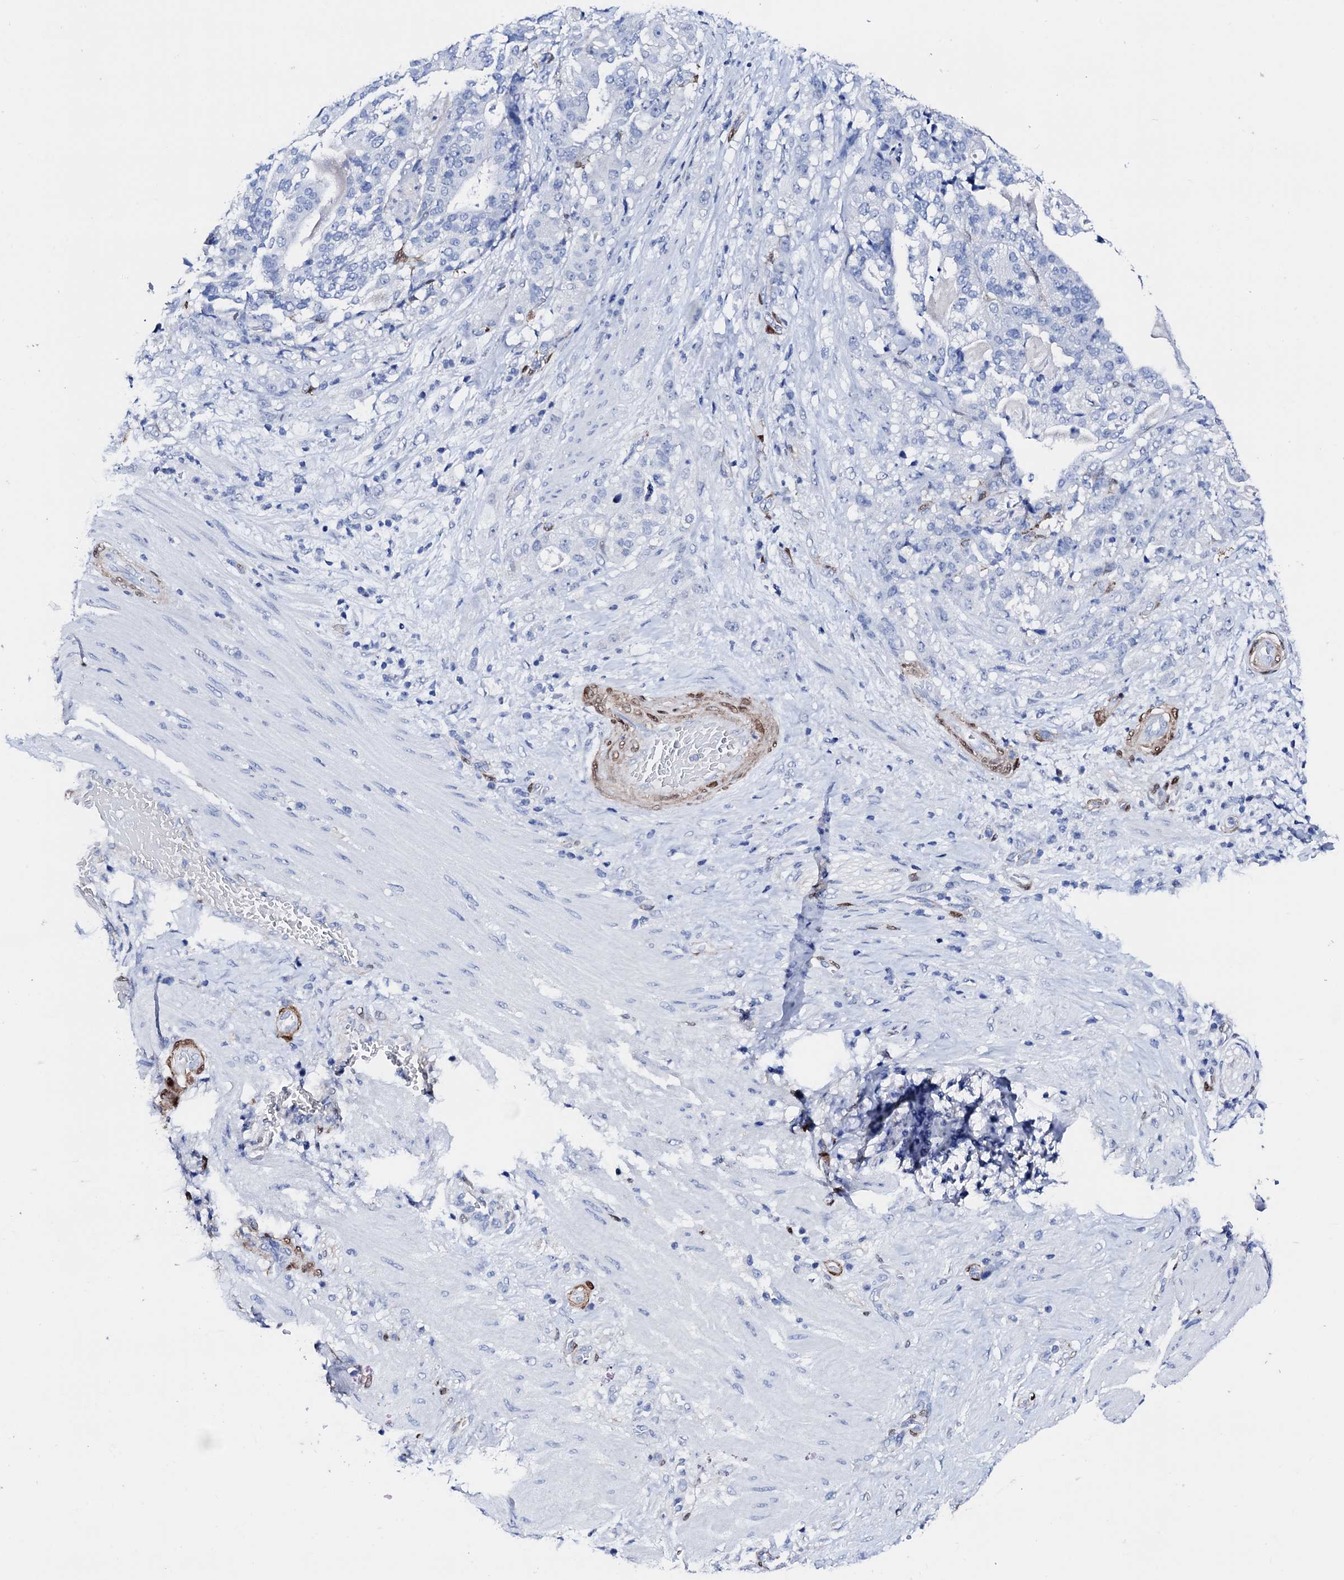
{"staining": {"intensity": "negative", "quantity": "none", "location": "none"}, "tissue": "stomach cancer", "cell_type": "Tumor cells", "image_type": "cancer", "snomed": [{"axis": "morphology", "description": "Adenocarcinoma, NOS"}, {"axis": "topography", "description": "Stomach"}], "caption": "High magnification brightfield microscopy of stomach cancer stained with DAB (3,3'-diaminobenzidine) (brown) and counterstained with hematoxylin (blue): tumor cells show no significant staining.", "gene": "NRIP2", "patient": {"sex": "male", "age": 48}}